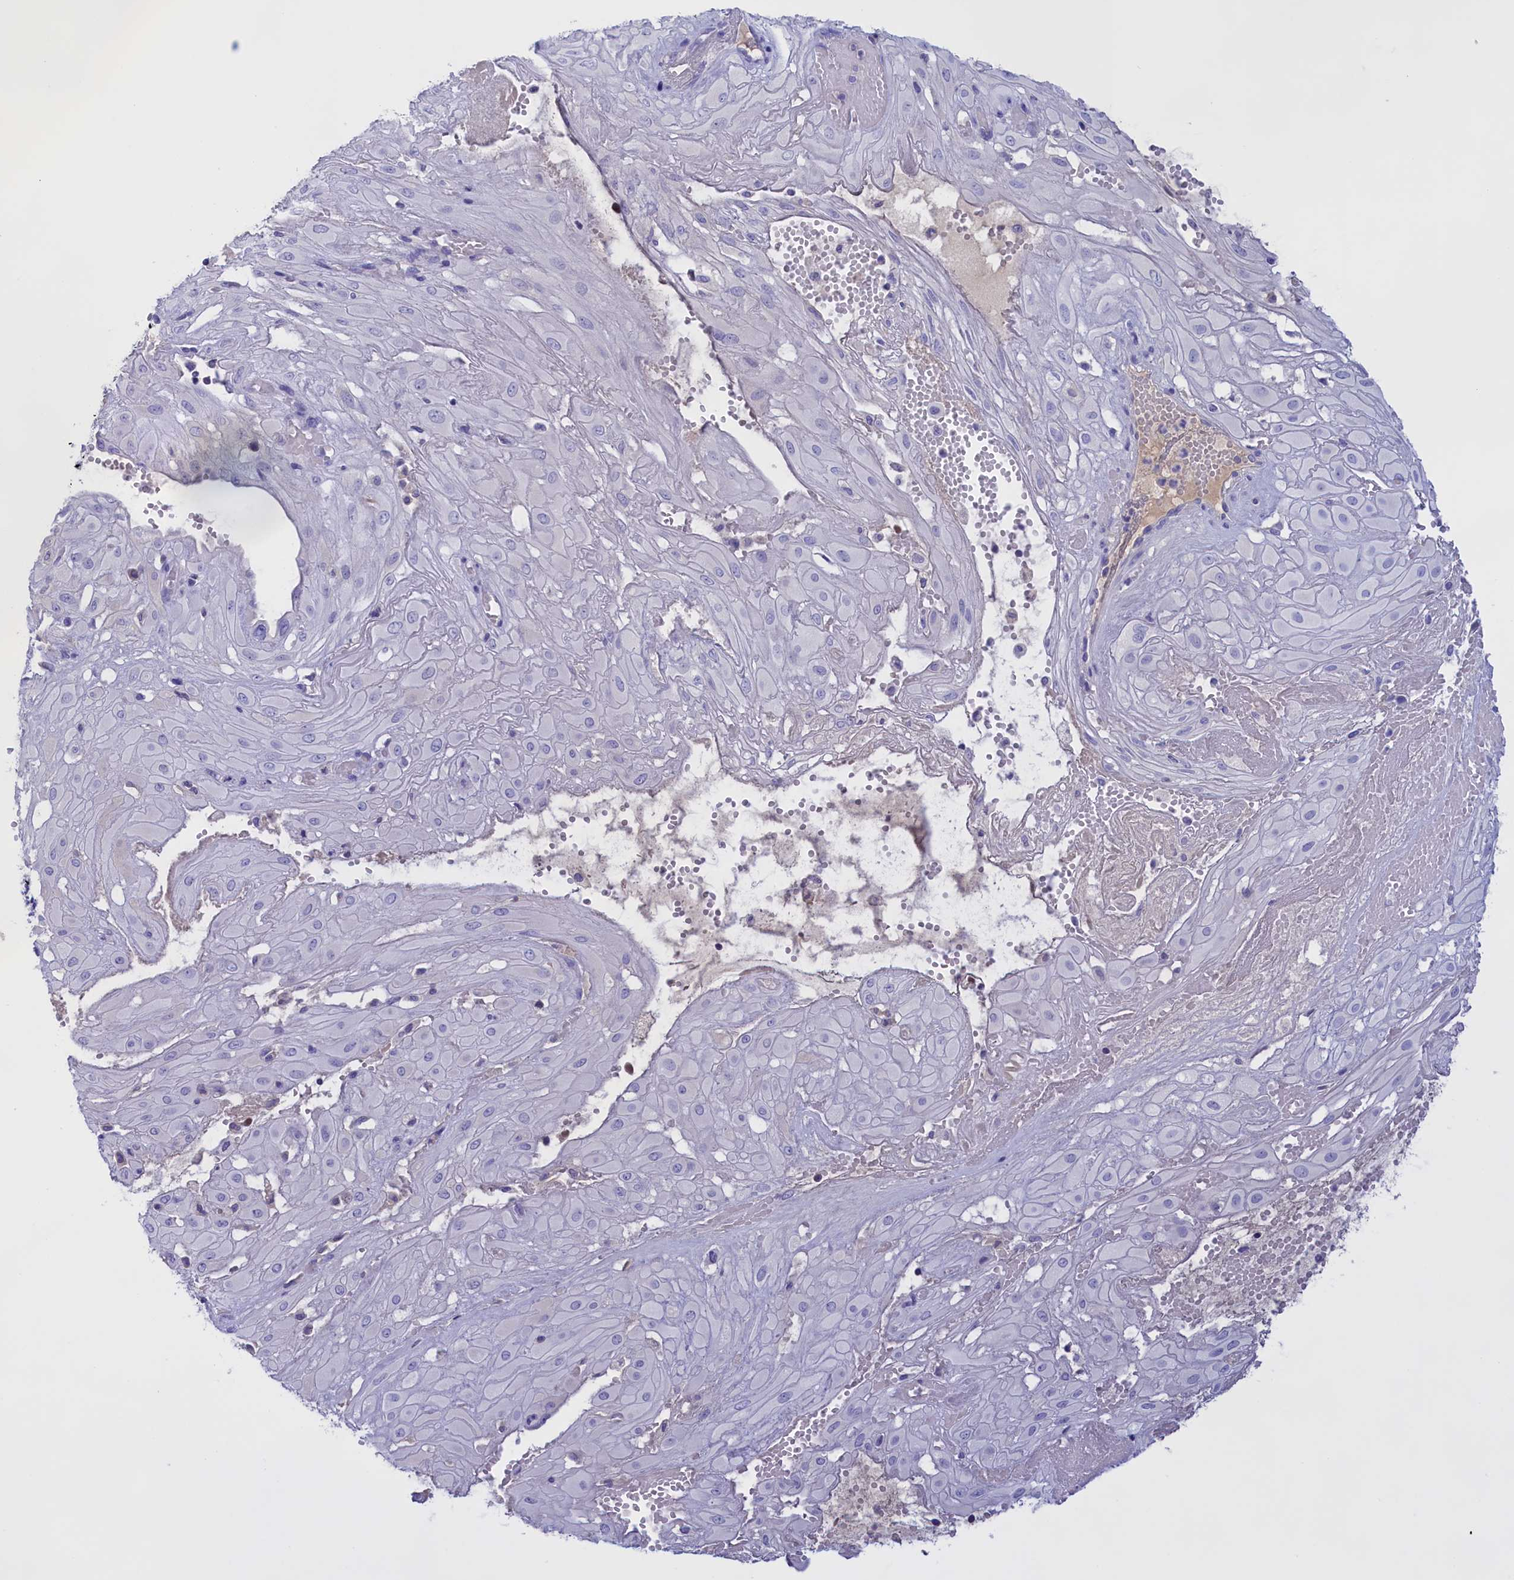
{"staining": {"intensity": "negative", "quantity": "none", "location": "none"}, "tissue": "cervical cancer", "cell_type": "Tumor cells", "image_type": "cancer", "snomed": [{"axis": "morphology", "description": "Squamous cell carcinoma, NOS"}, {"axis": "topography", "description": "Cervix"}], "caption": "Protein analysis of cervical squamous cell carcinoma shows no significant expression in tumor cells.", "gene": "PROK2", "patient": {"sex": "female", "age": 36}}